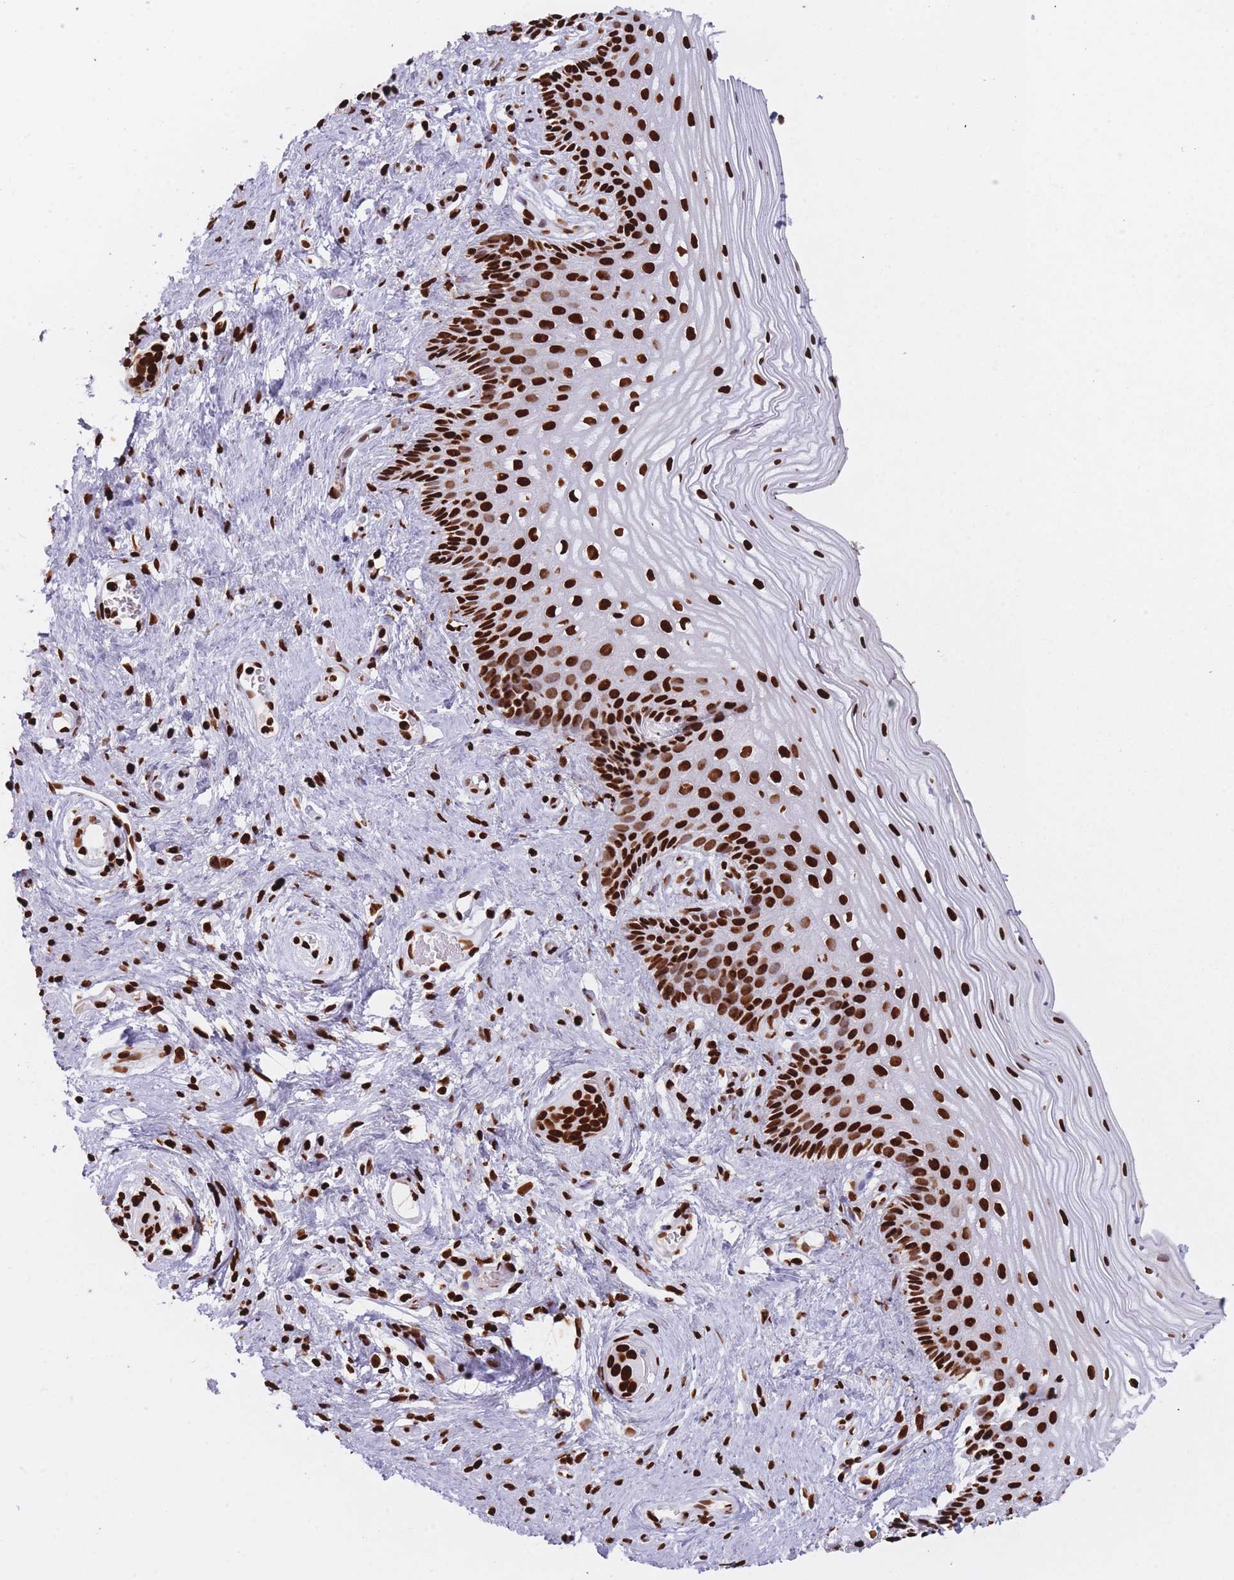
{"staining": {"intensity": "strong", "quantity": ">75%", "location": "nuclear"}, "tissue": "vagina", "cell_type": "Squamous epithelial cells", "image_type": "normal", "snomed": [{"axis": "morphology", "description": "Normal tissue, NOS"}, {"axis": "topography", "description": "Vagina"}], "caption": "Protein analysis of unremarkable vagina displays strong nuclear positivity in about >75% of squamous epithelial cells. (DAB IHC with brightfield microscopy, high magnification).", "gene": "HNRNPUL1", "patient": {"sex": "female", "age": 47}}